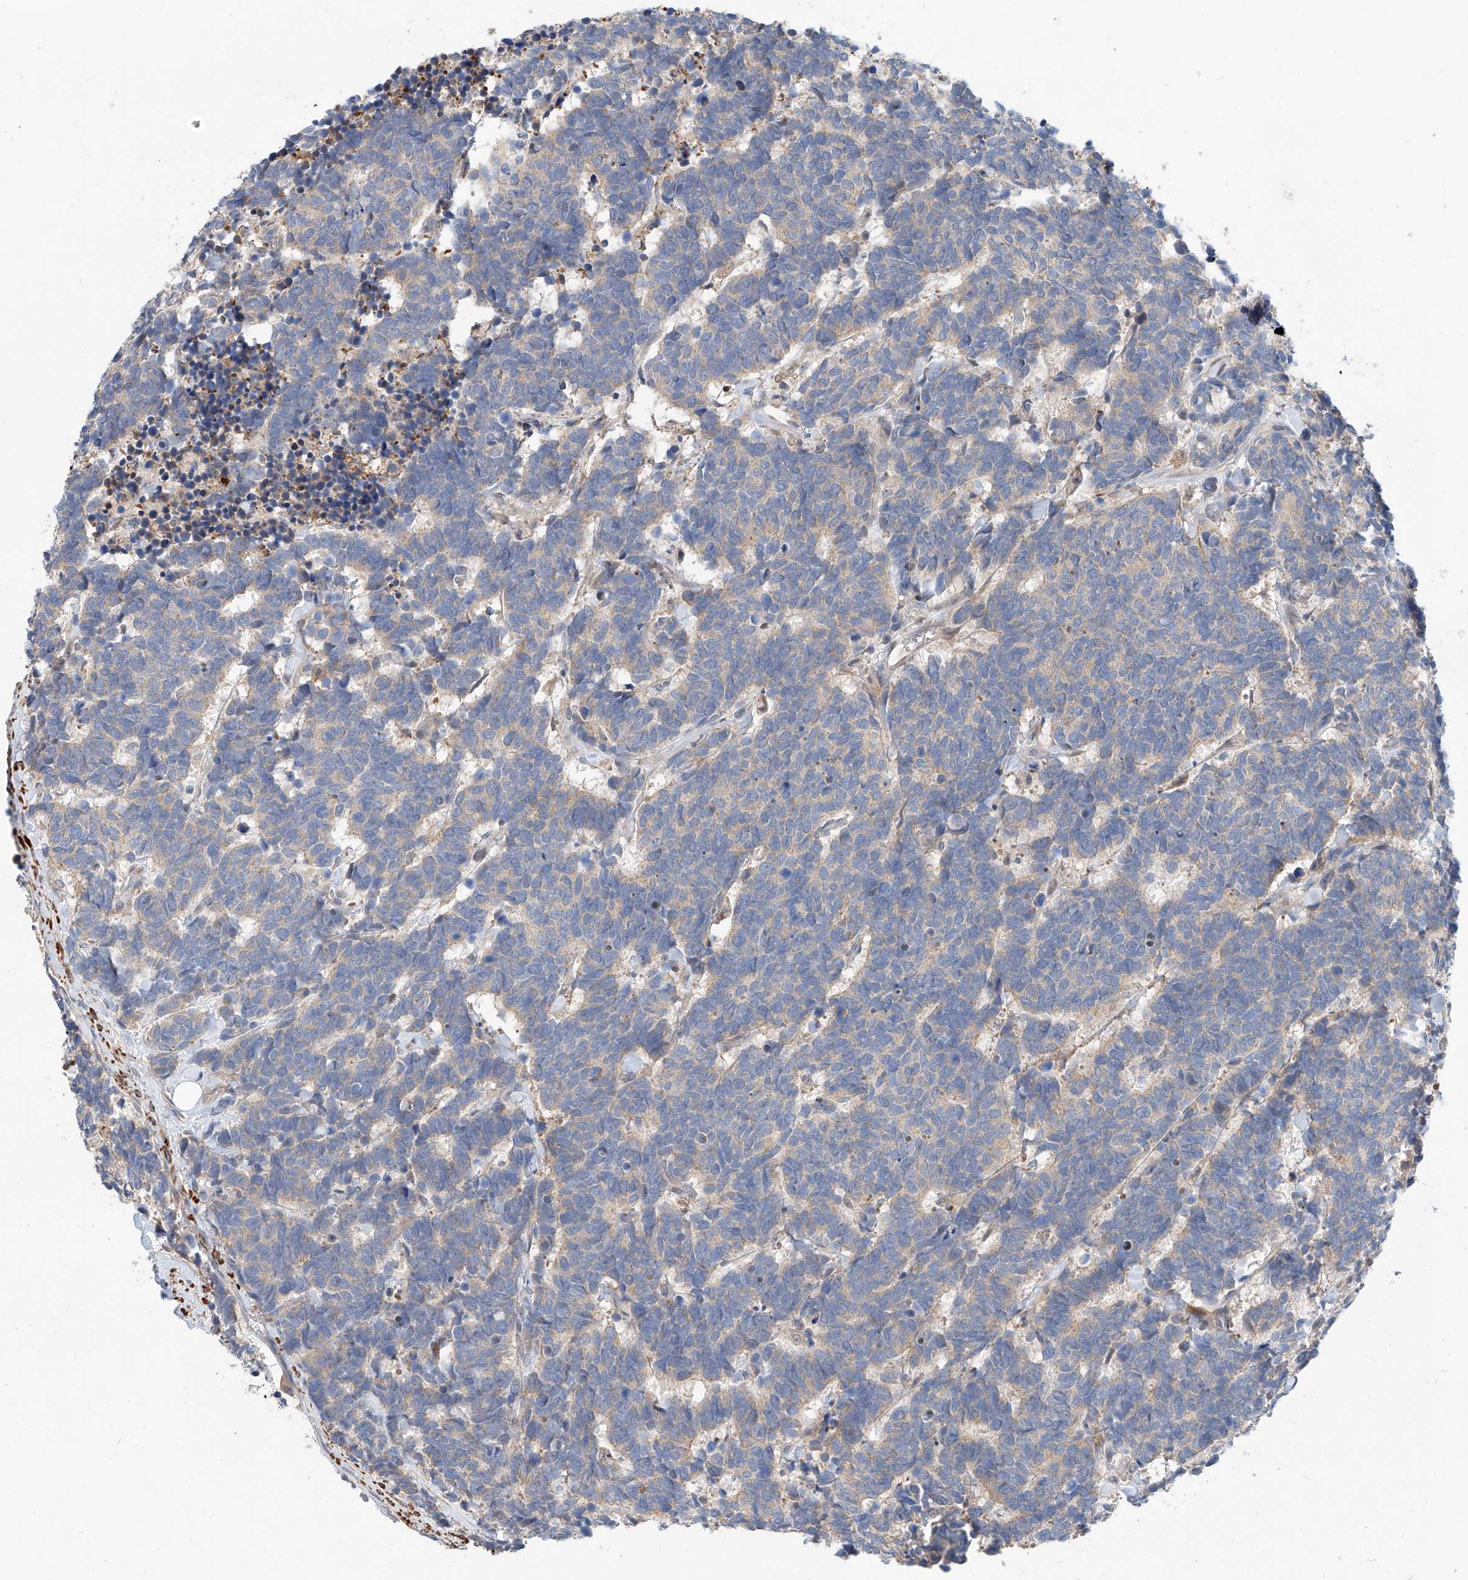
{"staining": {"intensity": "negative", "quantity": "none", "location": "none"}, "tissue": "carcinoid", "cell_type": "Tumor cells", "image_type": "cancer", "snomed": [{"axis": "morphology", "description": "Carcinoma, NOS"}, {"axis": "morphology", "description": "Carcinoid, malignant, NOS"}, {"axis": "topography", "description": "Urinary bladder"}], "caption": "Immunohistochemistry photomicrograph of human carcinoid stained for a protein (brown), which shows no expression in tumor cells. (DAB immunohistochemistry (IHC), high magnification).", "gene": "MAGEE2", "patient": {"sex": "male", "age": 57}}